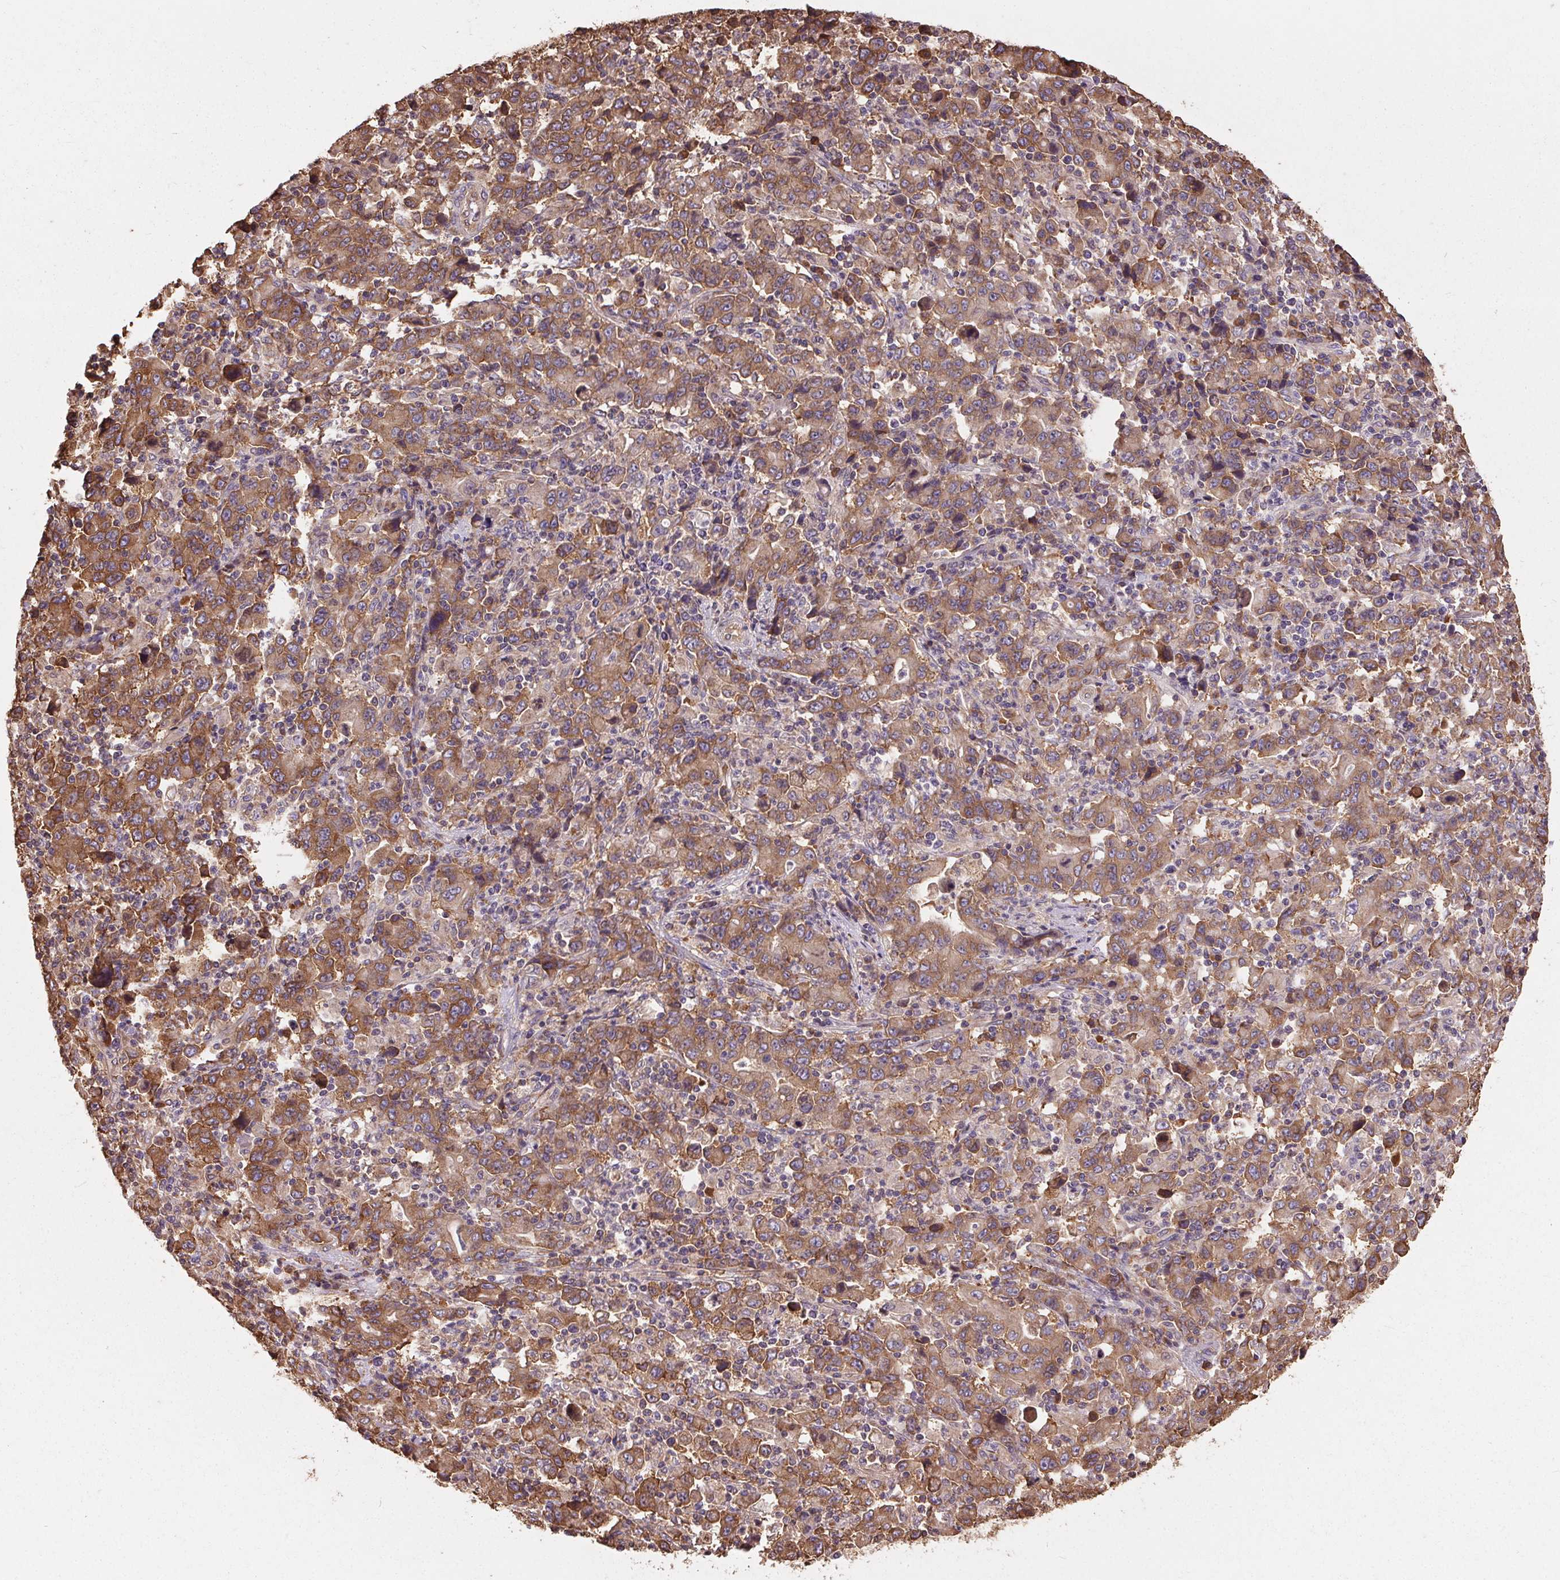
{"staining": {"intensity": "moderate", "quantity": ">75%", "location": "cytoplasmic/membranous"}, "tissue": "stomach cancer", "cell_type": "Tumor cells", "image_type": "cancer", "snomed": [{"axis": "morphology", "description": "Adenocarcinoma, NOS"}, {"axis": "topography", "description": "Stomach, upper"}], "caption": "A brown stain shows moderate cytoplasmic/membranous expression of a protein in stomach cancer (adenocarcinoma) tumor cells.", "gene": "EIF2S1", "patient": {"sex": "male", "age": 69}}